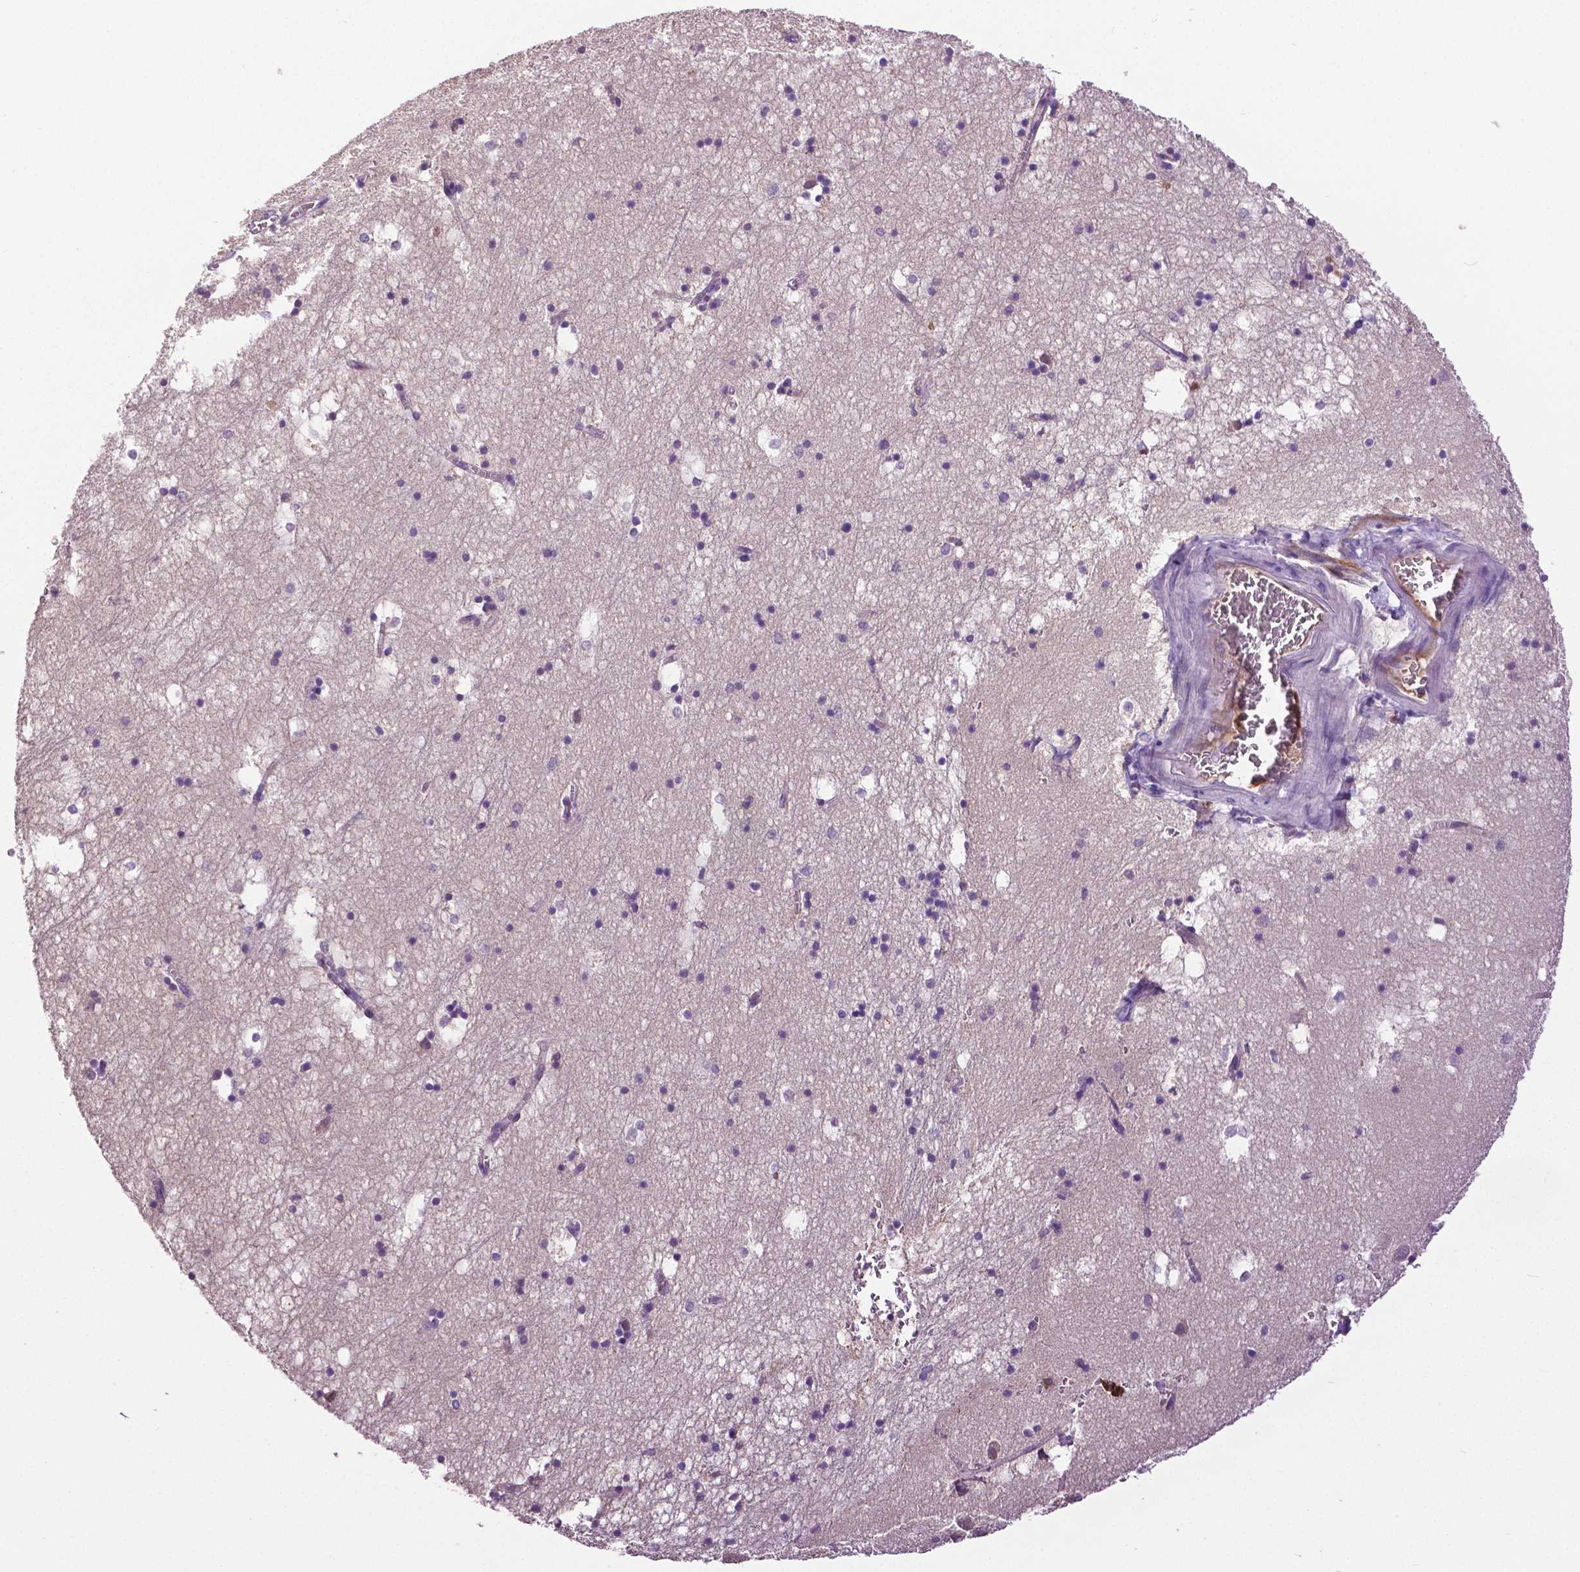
{"staining": {"intensity": "negative", "quantity": "none", "location": "none"}, "tissue": "hippocampus", "cell_type": "Glial cells", "image_type": "normal", "snomed": [{"axis": "morphology", "description": "Normal tissue, NOS"}, {"axis": "topography", "description": "Hippocampus"}], "caption": "A high-resolution image shows immunohistochemistry staining of benign hippocampus, which exhibits no significant staining in glial cells.", "gene": "PTPN5", "patient": {"sex": "male", "age": 58}}